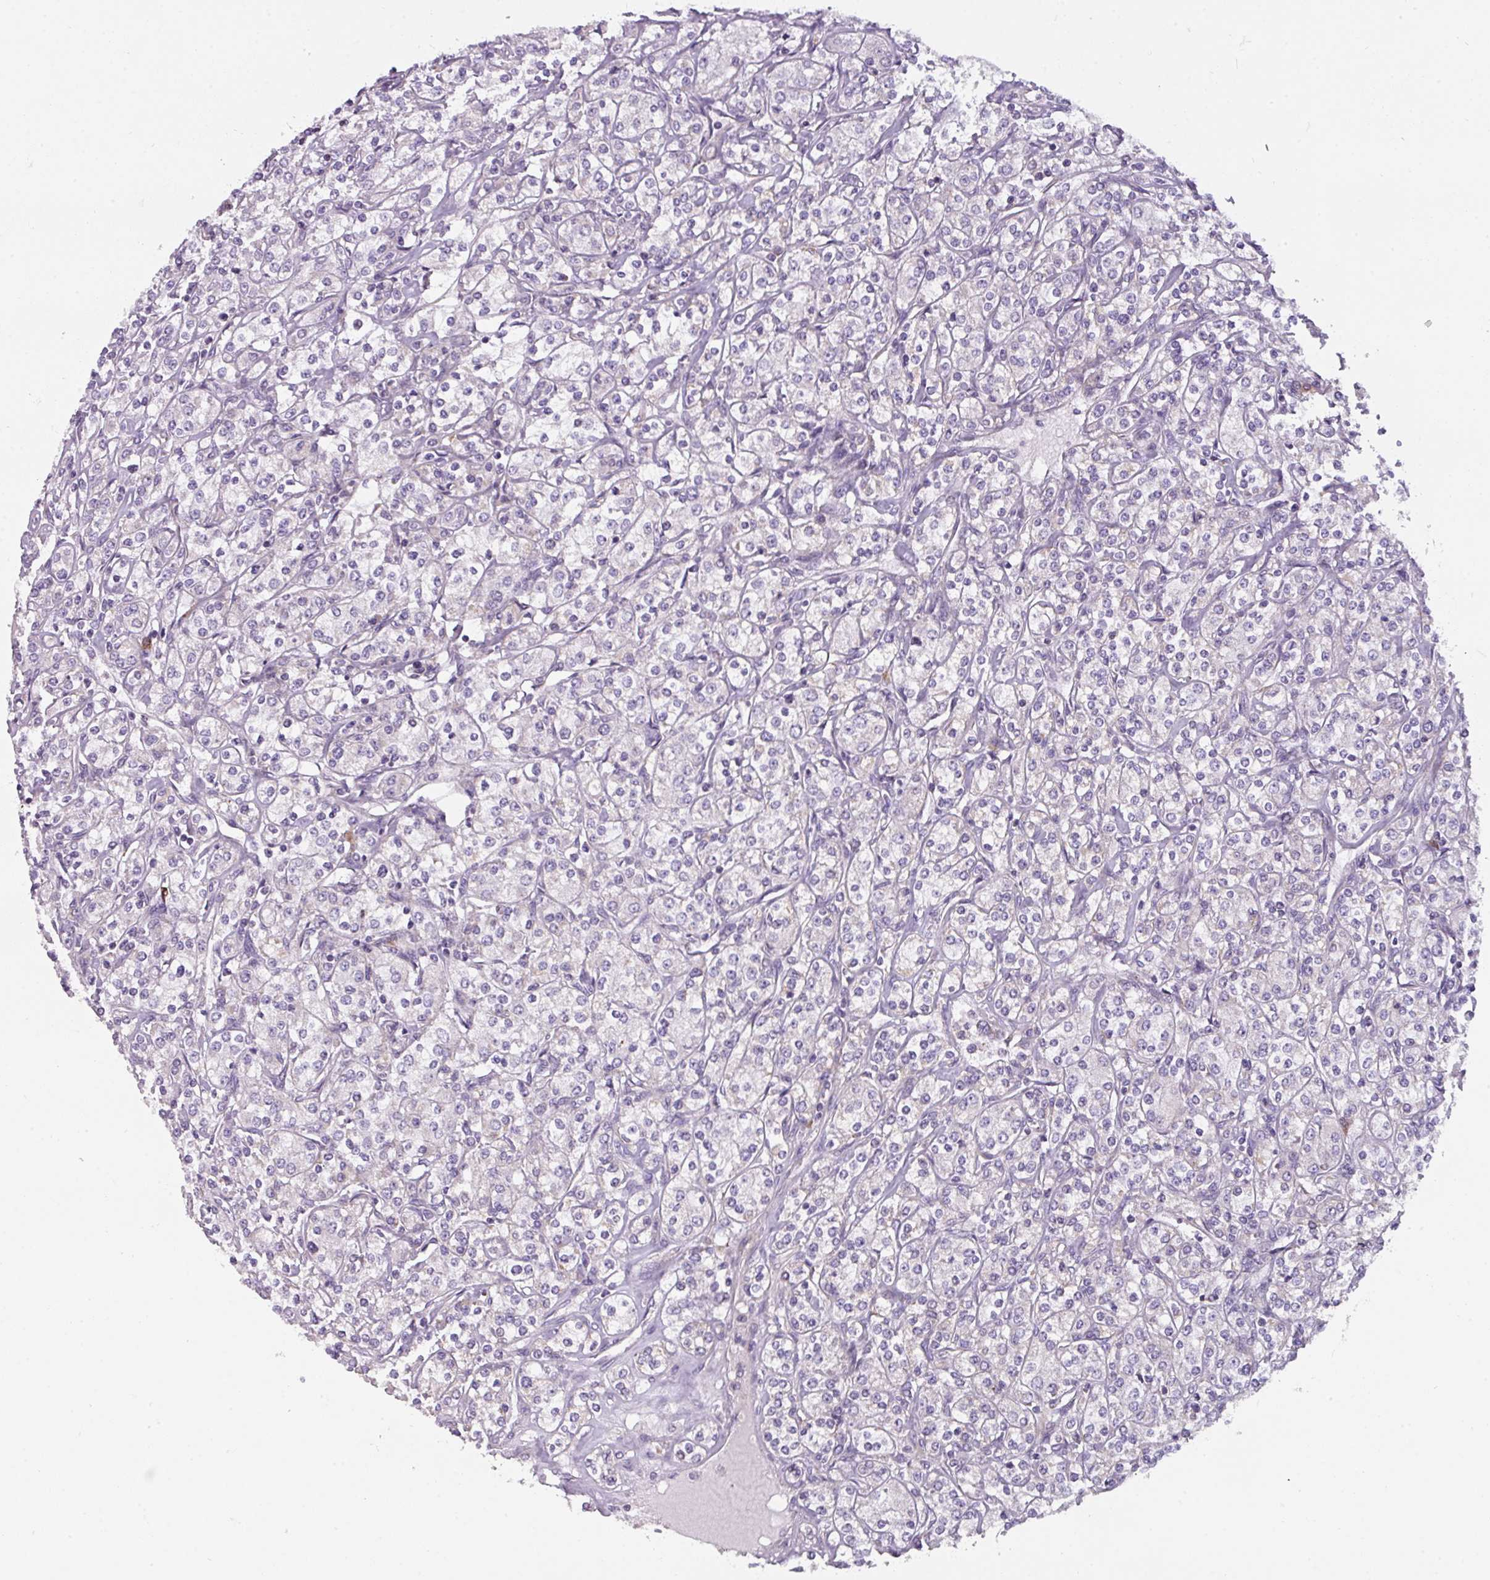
{"staining": {"intensity": "negative", "quantity": "none", "location": "none"}, "tissue": "renal cancer", "cell_type": "Tumor cells", "image_type": "cancer", "snomed": [{"axis": "morphology", "description": "Adenocarcinoma, NOS"}, {"axis": "topography", "description": "Kidney"}], "caption": "This is an IHC histopathology image of renal cancer. There is no expression in tumor cells.", "gene": "C2orf68", "patient": {"sex": "male", "age": 77}}